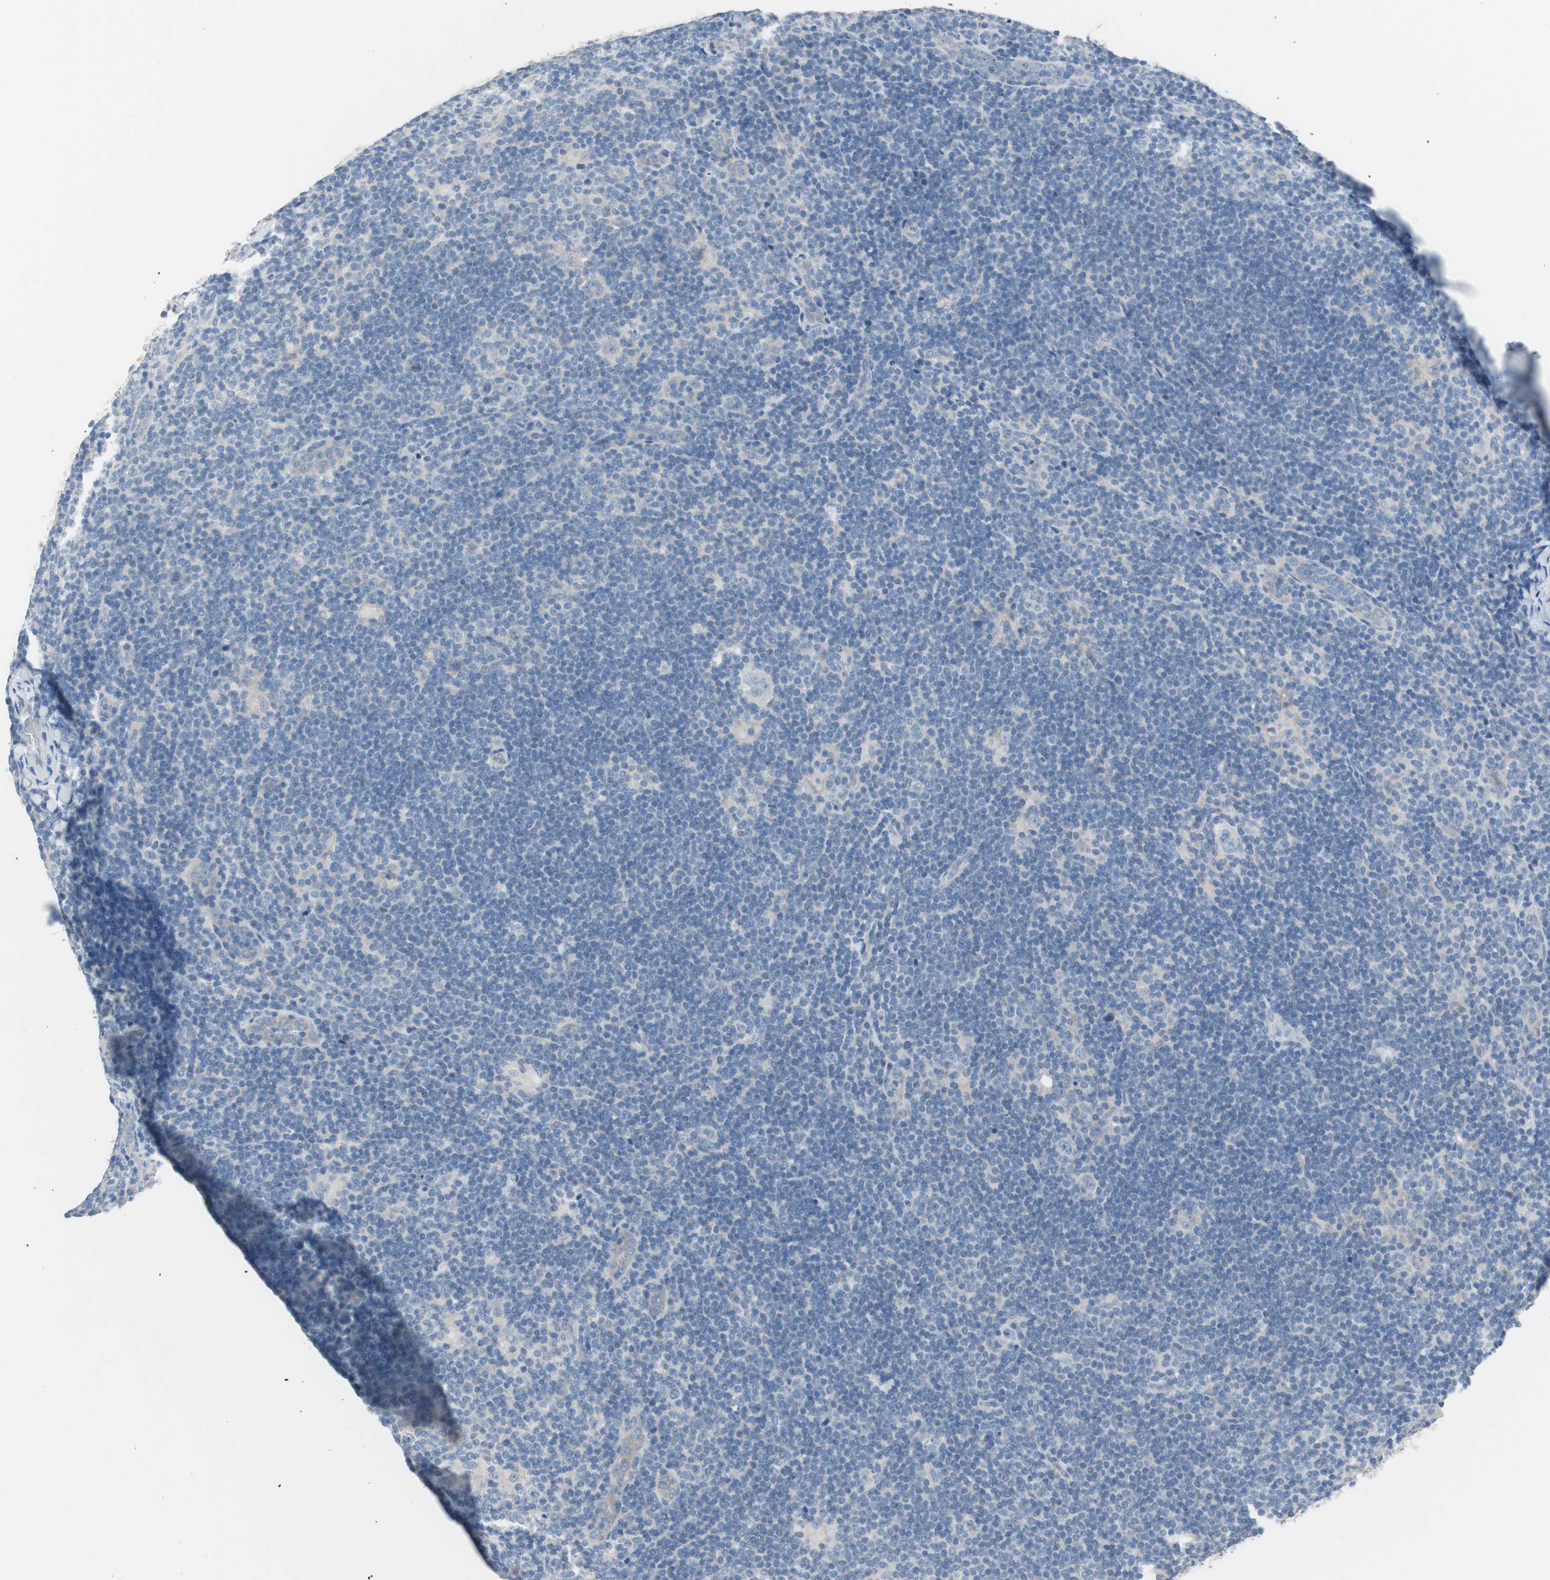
{"staining": {"intensity": "negative", "quantity": "none", "location": "none"}, "tissue": "lymphoma", "cell_type": "Tumor cells", "image_type": "cancer", "snomed": [{"axis": "morphology", "description": "Hodgkin's disease, NOS"}, {"axis": "topography", "description": "Lymph node"}], "caption": "There is no significant positivity in tumor cells of lymphoma.", "gene": "VIL1", "patient": {"sex": "female", "age": 57}}